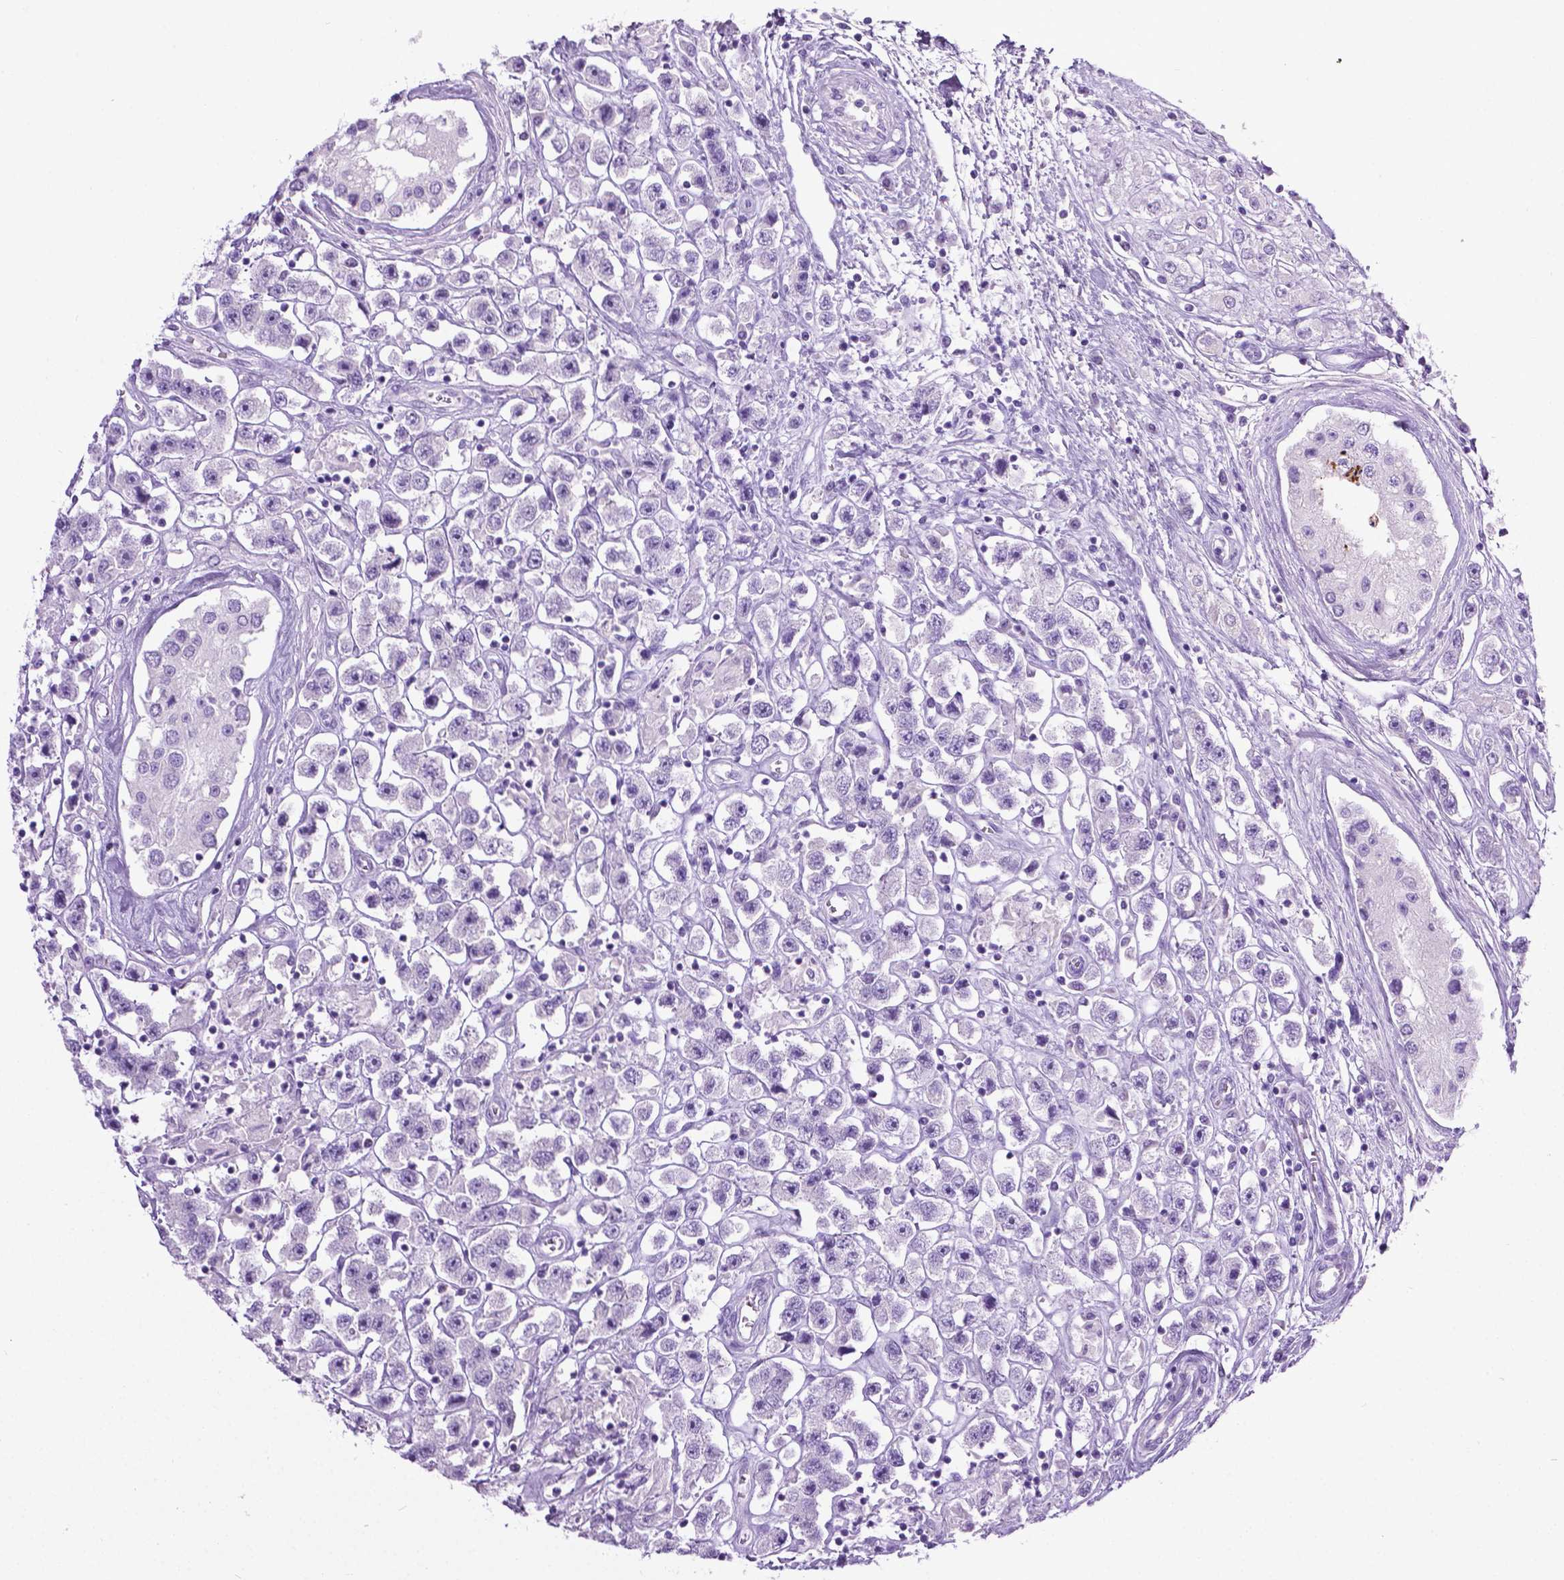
{"staining": {"intensity": "negative", "quantity": "none", "location": "none"}, "tissue": "testis cancer", "cell_type": "Tumor cells", "image_type": "cancer", "snomed": [{"axis": "morphology", "description": "Seminoma, NOS"}, {"axis": "topography", "description": "Testis"}], "caption": "Human testis cancer stained for a protein using immunohistochemistry (IHC) shows no positivity in tumor cells.", "gene": "LELP1", "patient": {"sex": "male", "age": 45}}